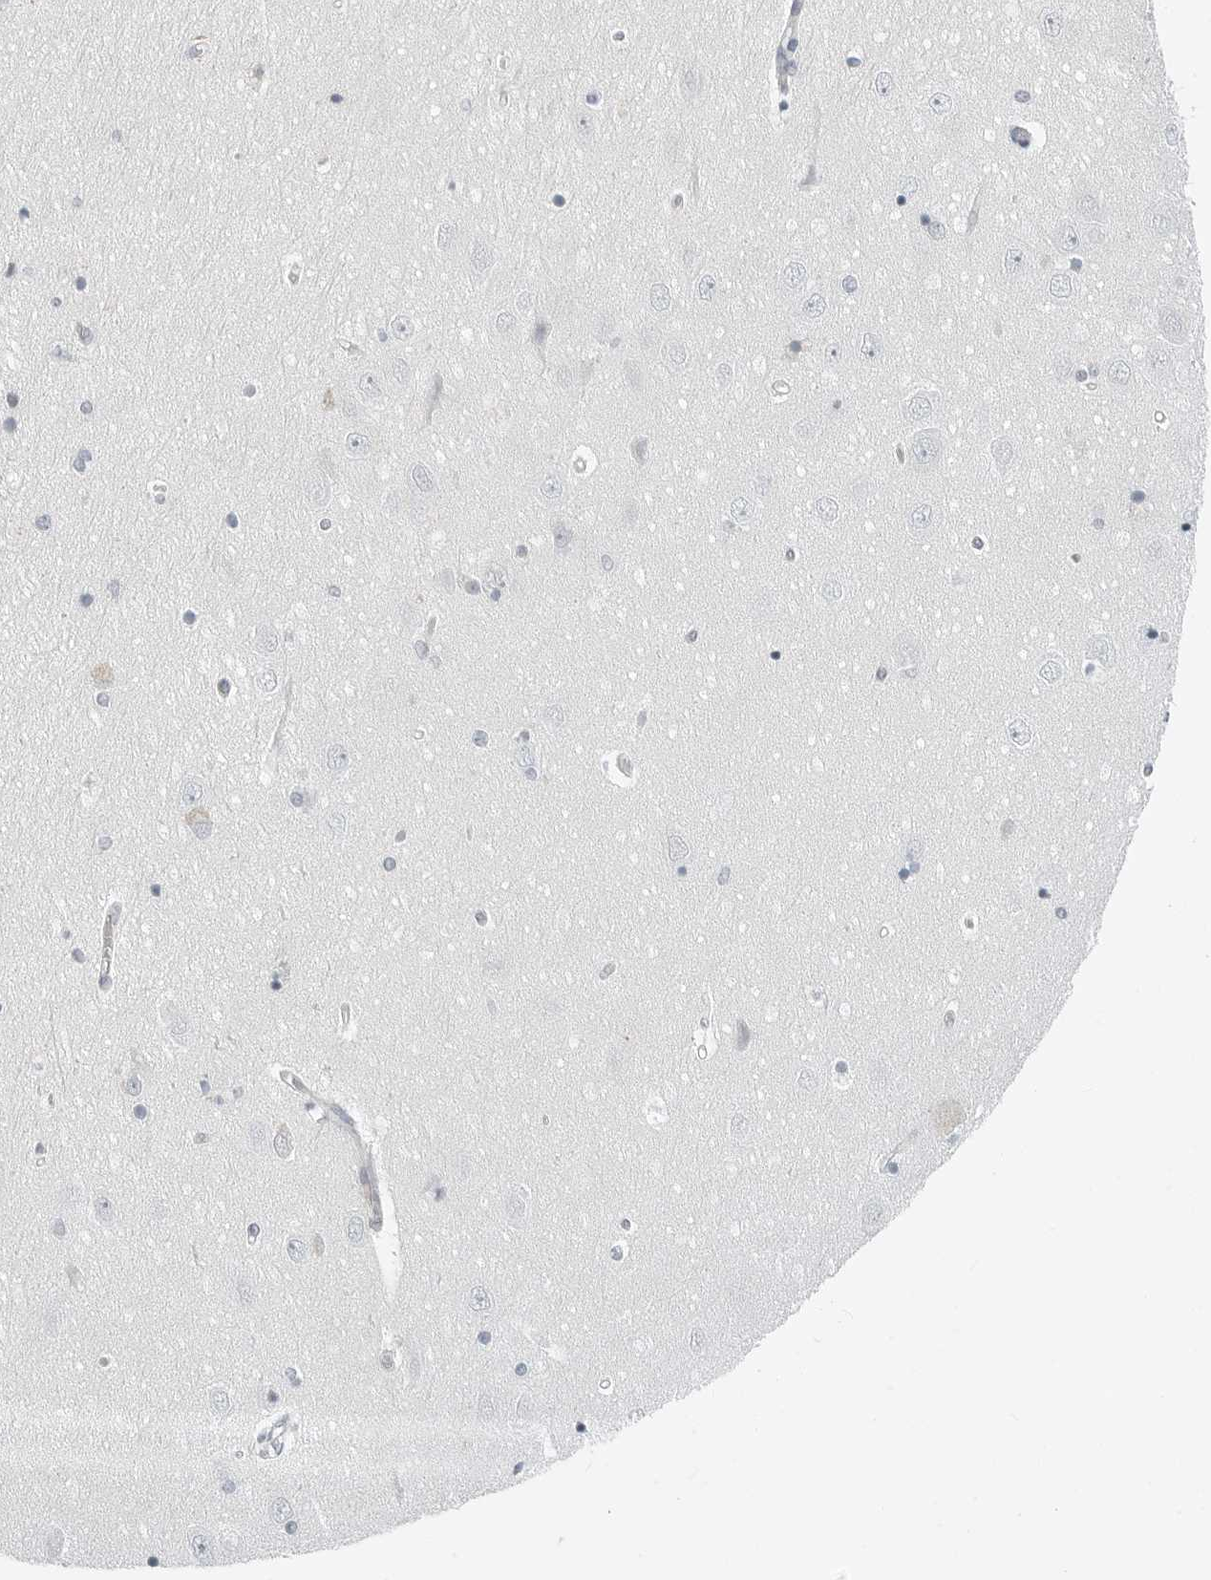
{"staining": {"intensity": "negative", "quantity": "none", "location": "none"}, "tissue": "hippocampus", "cell_type": "Glial cells", "image_type": "normal", "snomed": [{"axis": "morphology", "description": "Normal tissue, NOS"}, {"axis": "topography", "description": "Hippocampus"}], "caption": "An immunohistochemistry image of unremarkable hippocampus is shown. There is no staining in glial cells of hippocampus. (DAB (3,3'-diaminobenzidine) immunohistochemistry, high magnification).", "gene": "XIRP1", "patient": {"sex": "female", "age": 54}}